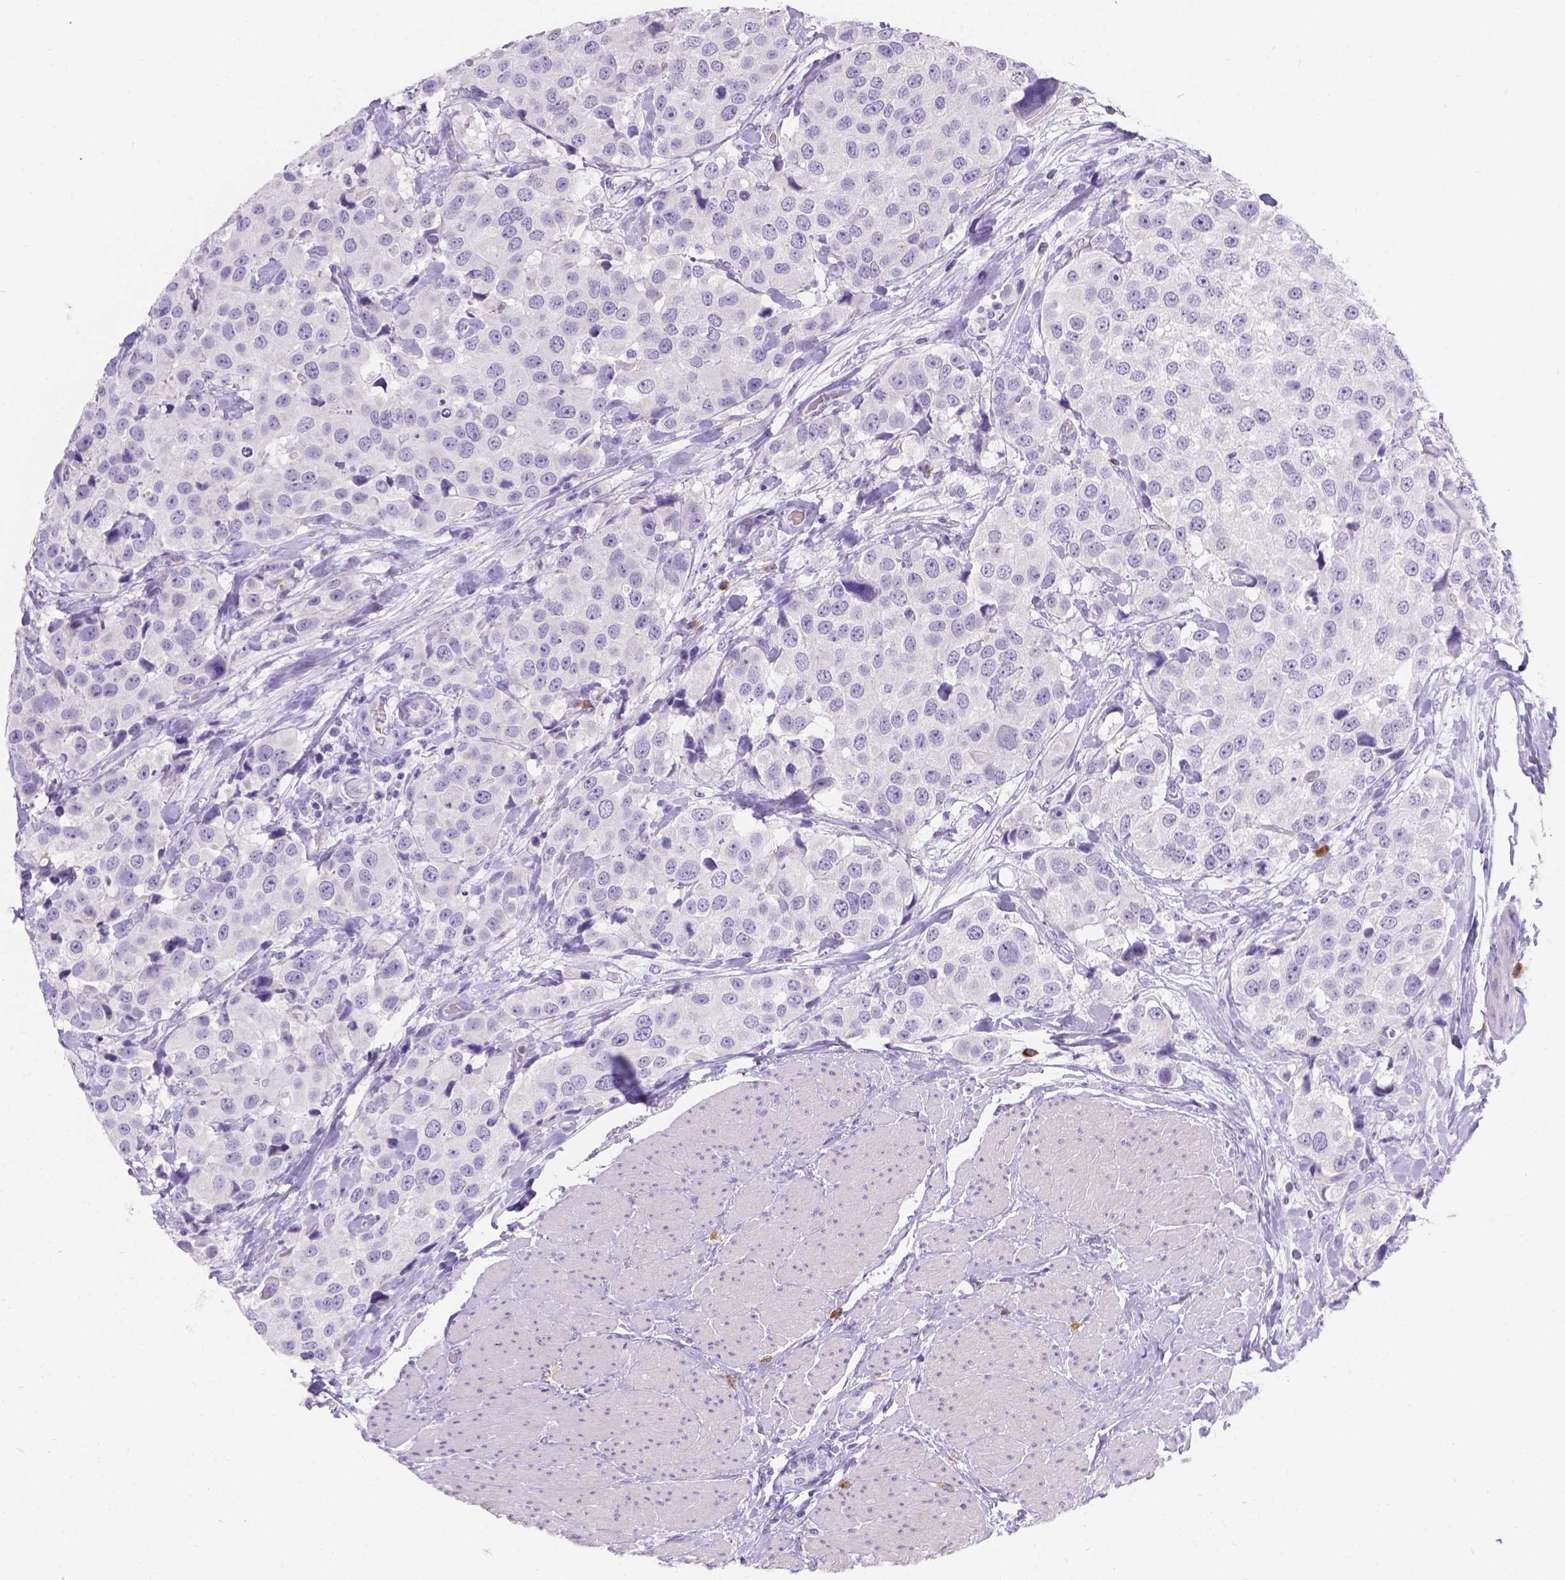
{"staining": {"intensity": "negative", "quantity": "none", "location": "none"}, "tissue": "urothelial cancer", "cell_type": "Tumor cells", "image_type": "cancer", "snomed": [{"axis": "morphology", "description": "Urothelial carcinoma, High grade"}, {"axis": "topography", "description": "Urinary bladder"}], "caption": "Immunohistochemistry photomicrograph of human high-grade urothelial carcinoma stained for a protein (brown), which displays no staining in tumor cells.", "gene": "GNRHR", "patient": {"sex": "female", "age": 64}}